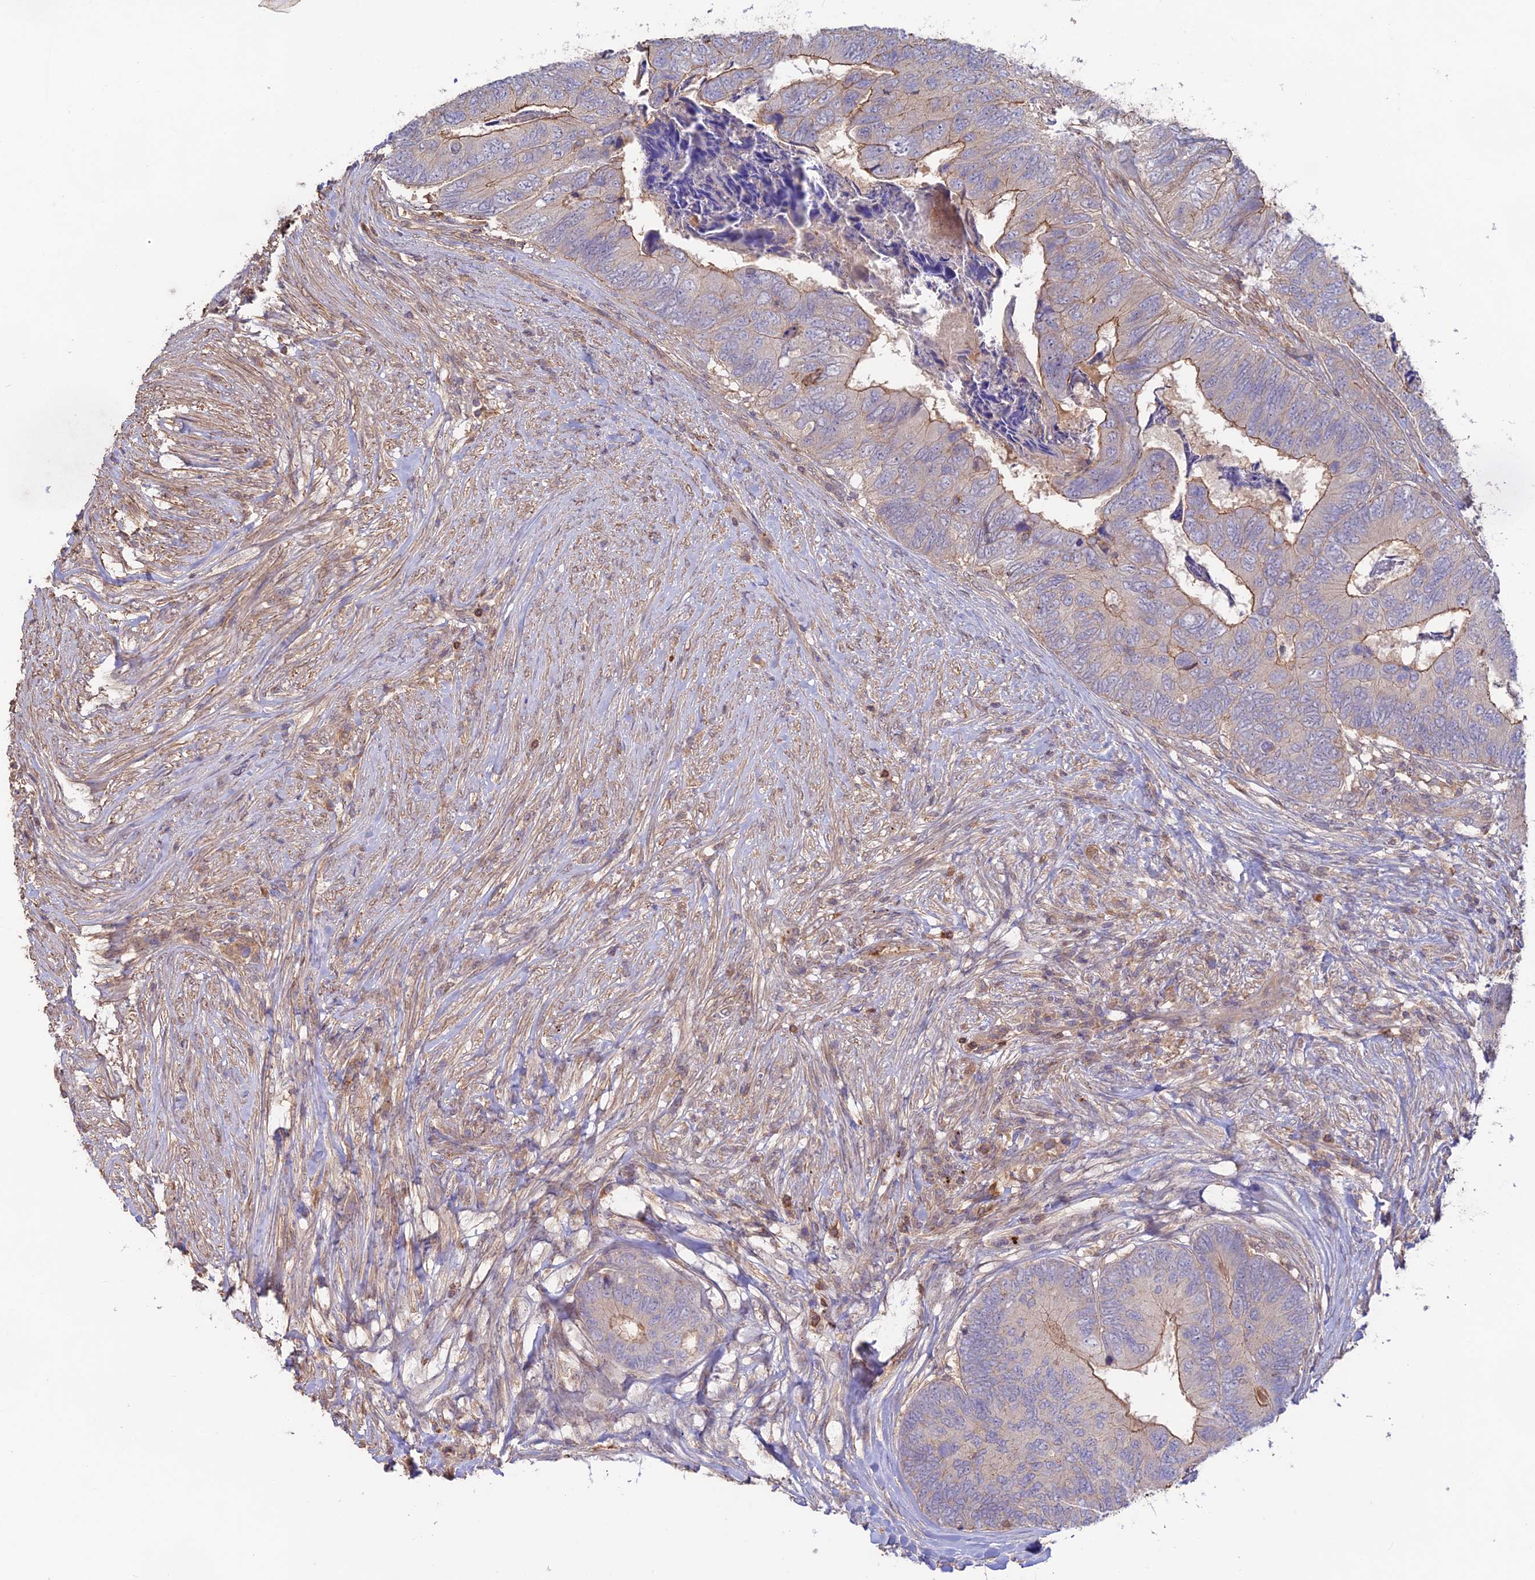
{"staining": {"intensity": "weak", "quantity": "25%-75%", "location": "cytoplasmic/membranous"}, "tissue": "colorectal cancer", "cell_type": "Tumor cells", "image_type": "cancer", "snomed": [{"axis": "morphology", "description": "Adenocarcinoma, NOS"}, {"axis": "topography", "description": "Colon"}], "caption": "Adenocarcinoma (colorectal) stained with a brown dye exhibits weak cytoplasmic/membranous positive staining in approximately 25%-75% of tumor cells.", "gene": "CLCF1", "patient": {"sex": "female", "age": 67}}